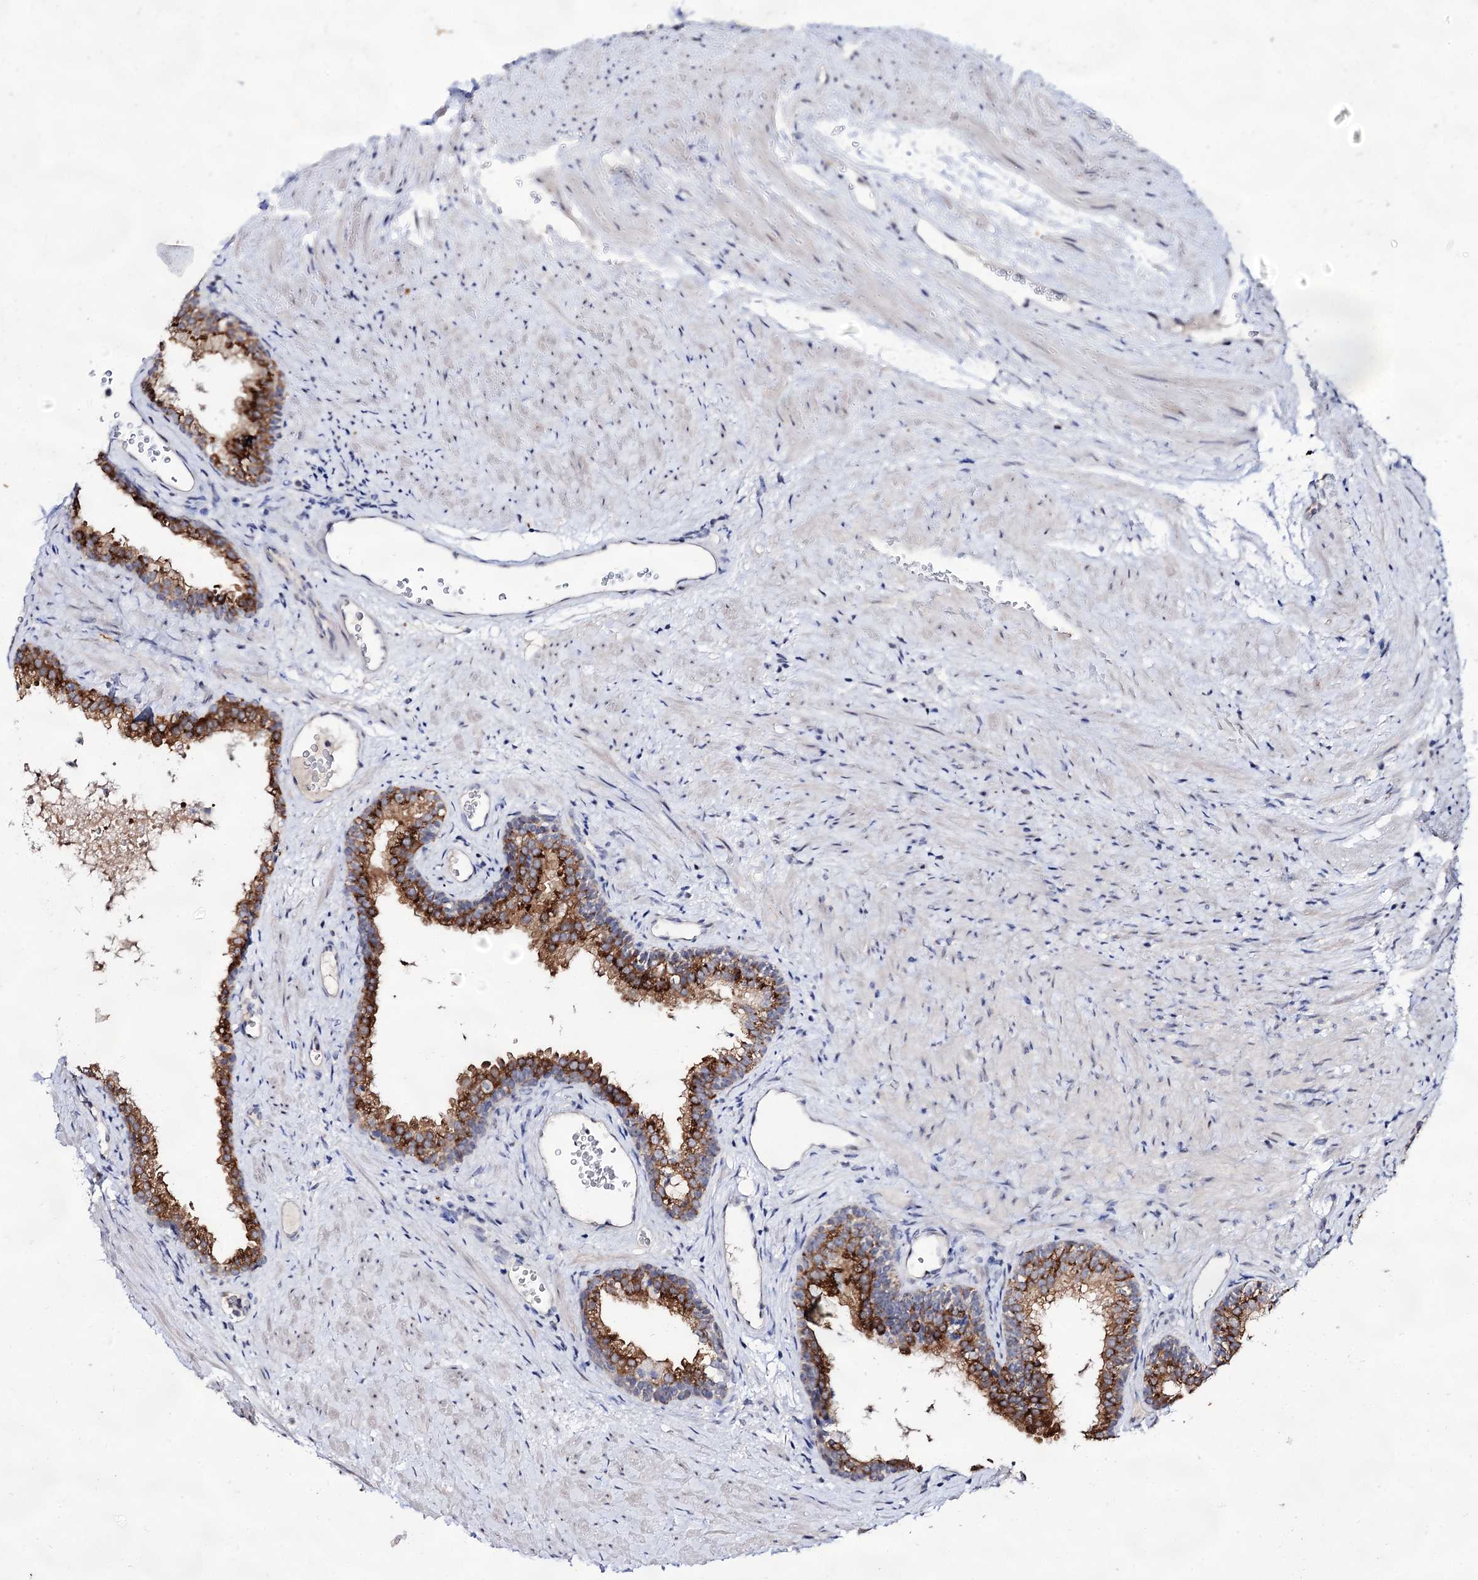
{"staining": {"intensity": "strong", "quantity": "25%-75%", "location": "cytoplasmic/membranous"}, "tissue": "prostate", "cell_type": "Glandular cells", "image_type": "normal", "snomed": [{"axis": "morphology", "description": "Normal tissue, NOS"}, {"axis": "topography", "description": "Prostate"}], "caption": "Immunohistochemical staining of unremarkable prostate demonstrates high levels of strong cytoplasmic/membranous expression in about 25%-75% of glandular cells.", "gene": "ARFIP2", "patient": {"sex": "male", "age": 76}}